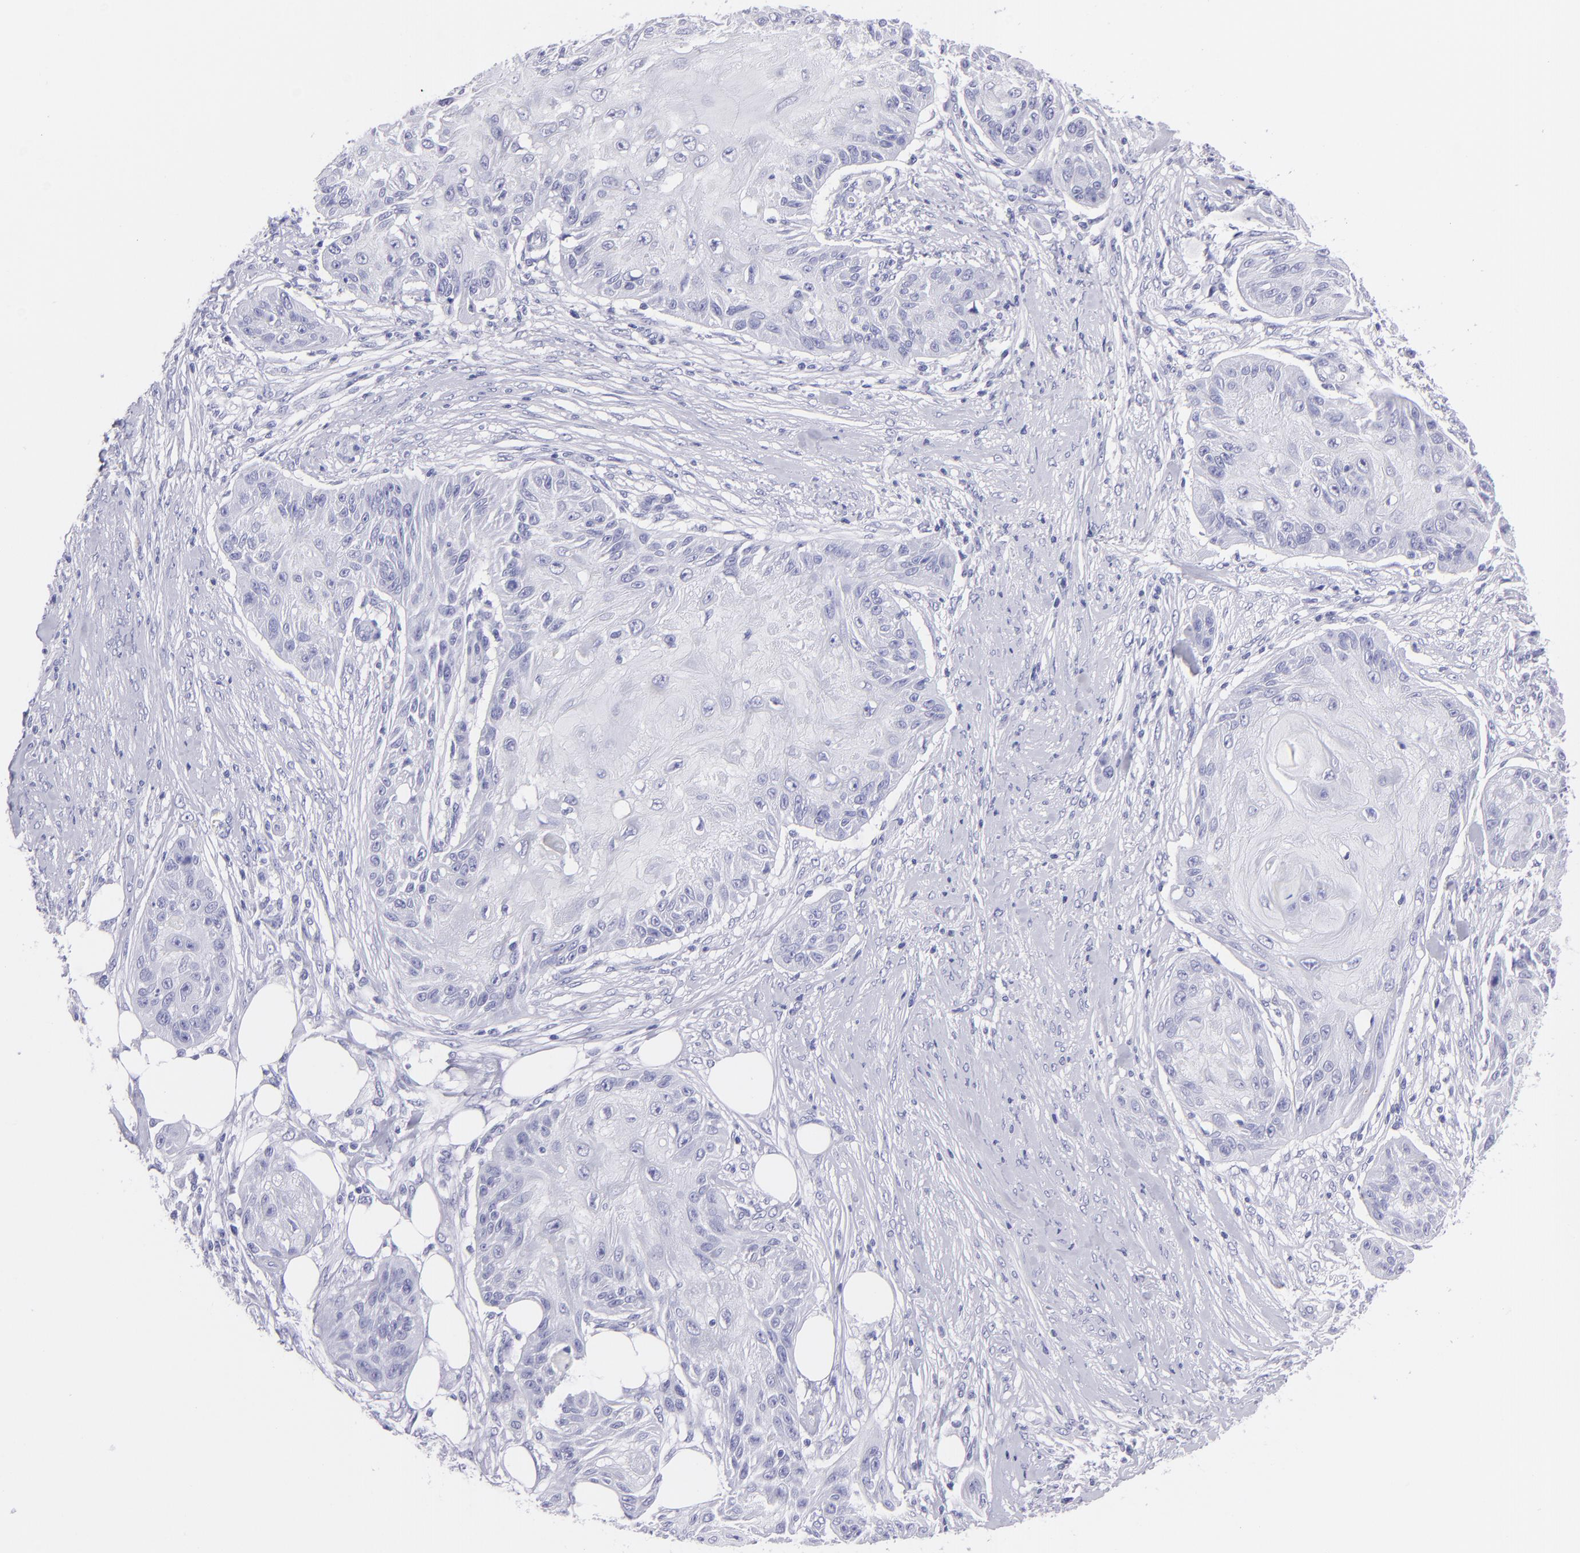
{"staining": {"intensity": "negative", "quantity": "none", "location": "none"}, "tissue": "skin cancer", "cell_type": "Tumor cells", "image_type": "cancer", "snomed": [{"axis": "morphology", "description": "Squamous cell carcinoma, NOS"}, {"axis": "topography", "description": "Skin"}], "caption": "This photomicrograph is of skin cancer stained with immunohistochemistry (IHC) to label a protein in brown with the nuclei are counter-stained blue. There is no staining in tumor cells.", "gene": "CNP", "patient": {"sex": "female", "age": 88}}